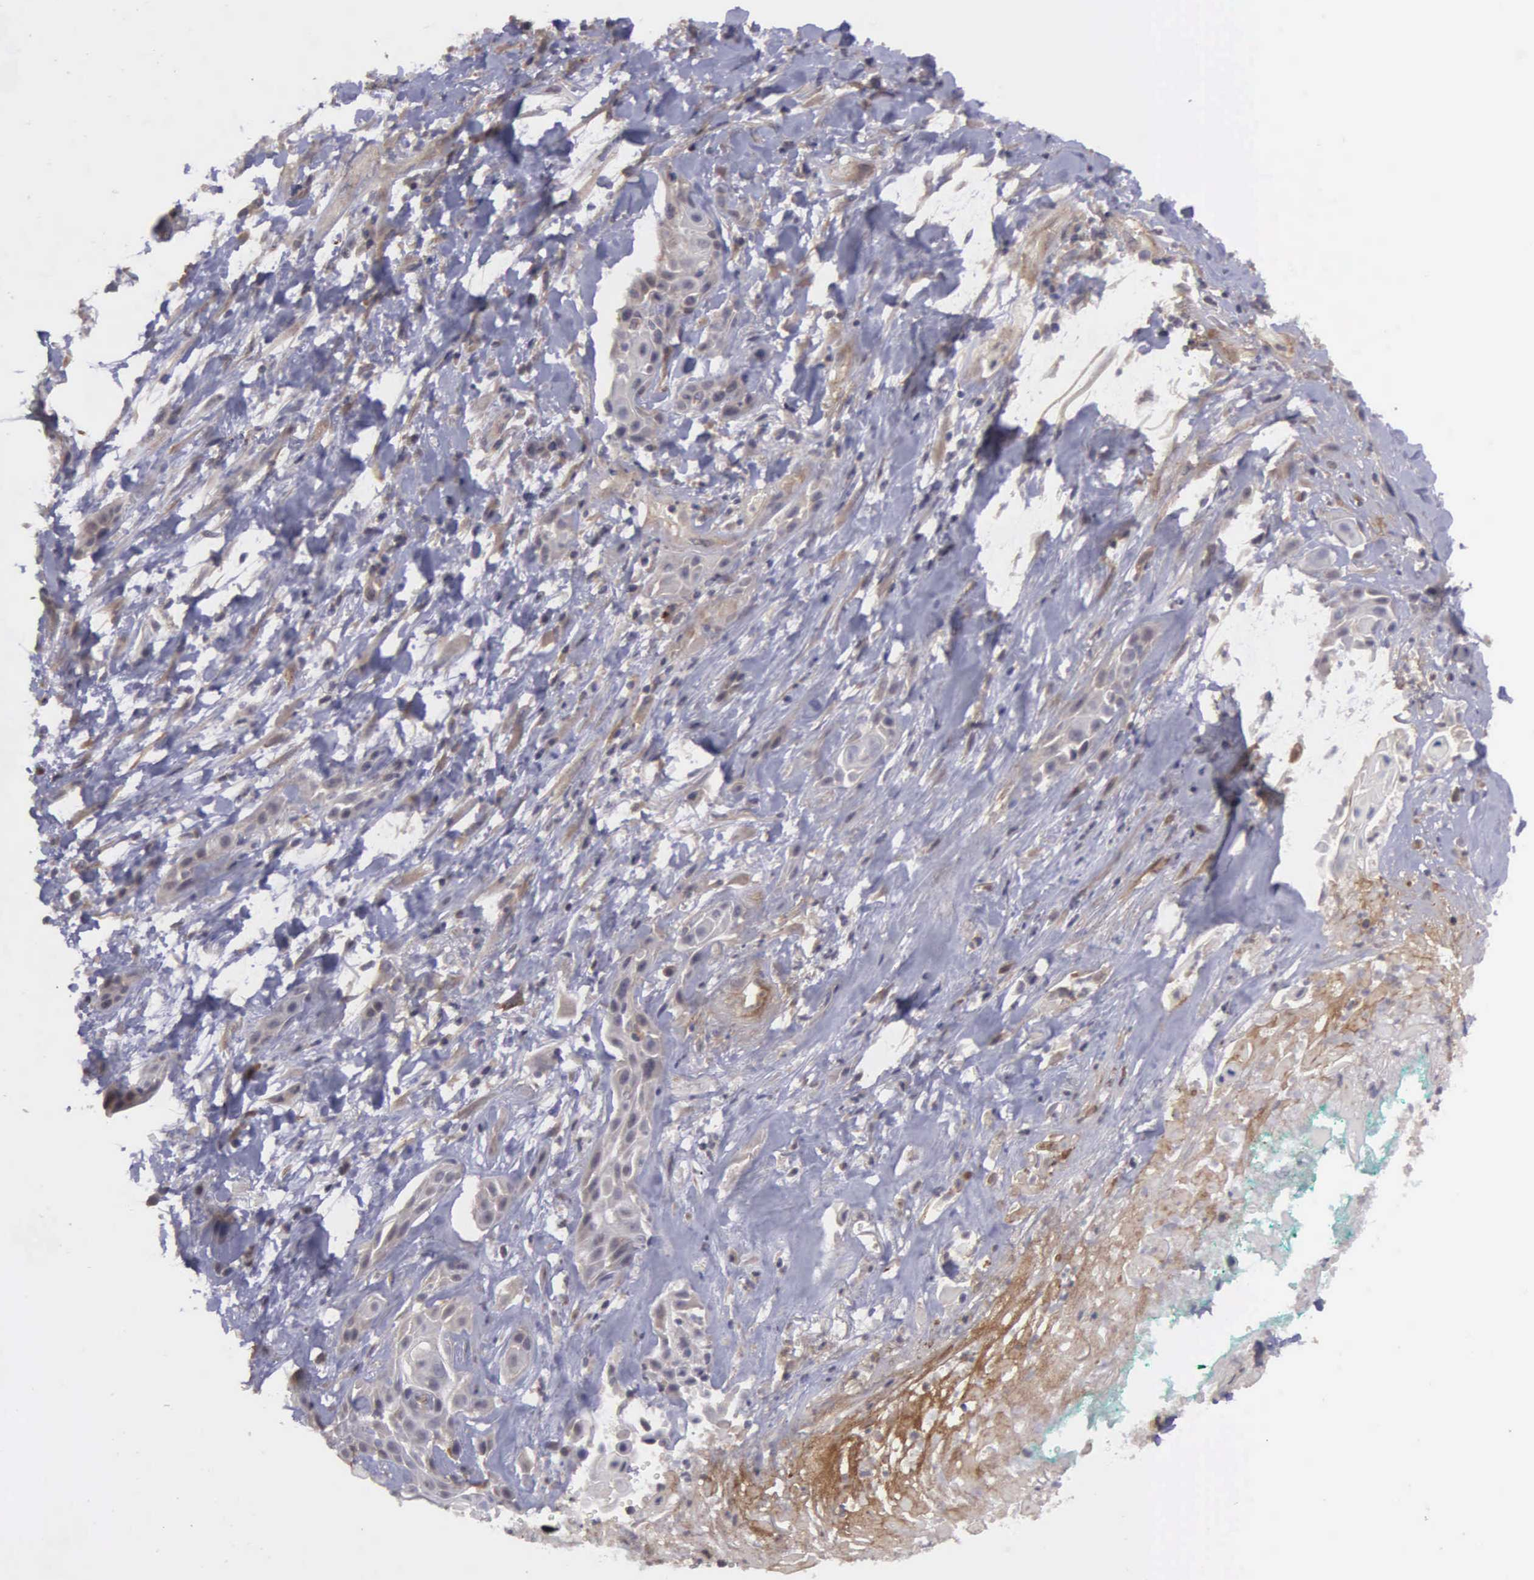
{"staining": {"intensity": "weak", "quantity": ">75%", "location": "cytoplasmic/membranous"}, "tissue": "skin cancer", "cell_type": "Tumor cells", "image_type": "cancer", "snomed": [{"axis": "morphology", "description": "Squamous cell carcinoma, NOS"}, {"axis": "topography", "description": "Skin"}, {"axis": "topography", "description": "Anal"}], "caption": "Squamous cell carcinoma (skin) was stained to show a protein in brown. There is low levels of weak cytoplasmic/membranous positivity in about >75% of tumor cells.", "gene": "RTL10", "patient": {"sex": "male", "age": 64}}